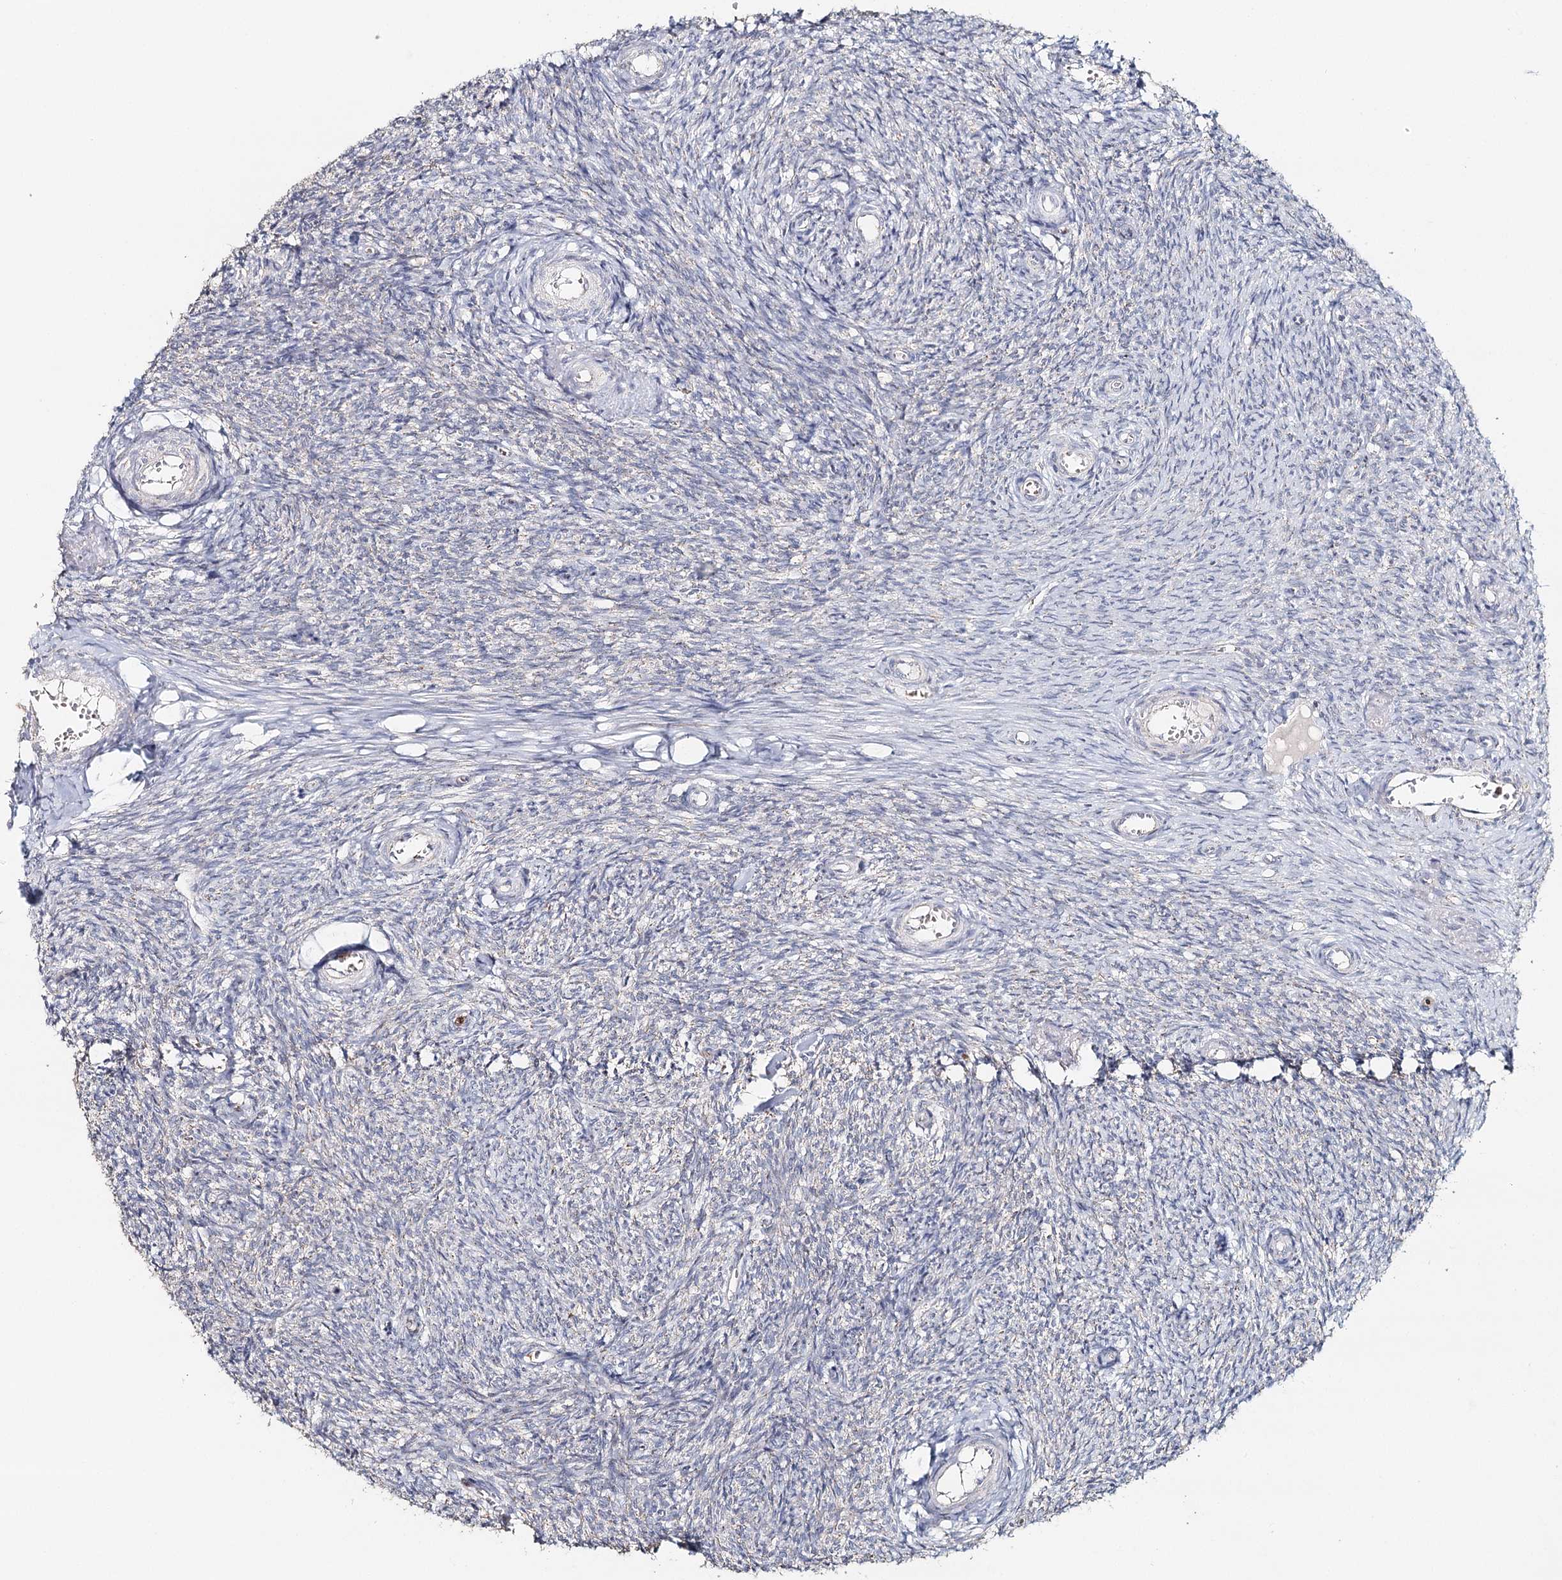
{"staining": {"intensity": "negative", "quantity": "none", "location": "none"}, "tissue": "ovary", "cell_type": "Ovarian stroma cells", "image_type": "normal", "snomed": [{"axis": "morphology", "description": "Normal tissue, NOS"}, {"axis": "topography", "description": "Ovary"}], "caption": "Ovarian stroma cells show no significant protein expression in unremarkable ovary. (DAB (3,3'-diaminobenzidine) IHC, high magnification).", "gene": "MMP25", "patient": {"sex": "female", "age": 44}}